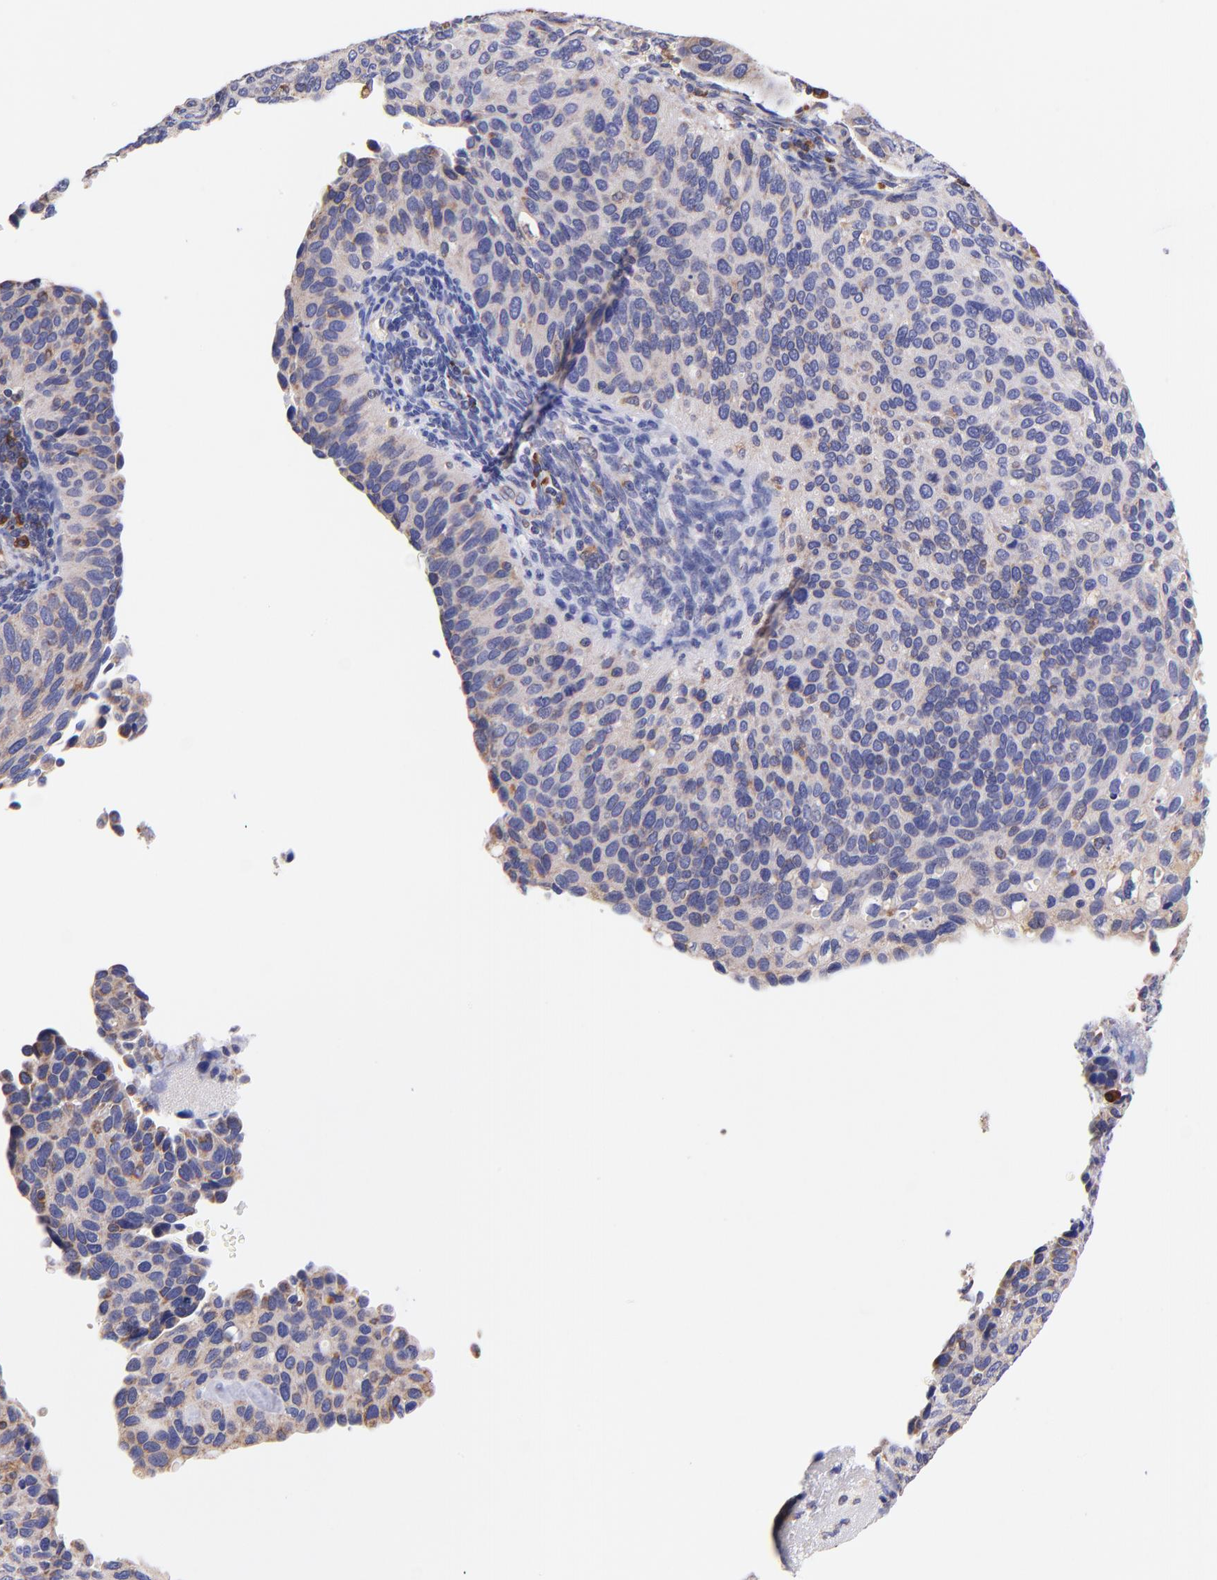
{"staining": {"intensity": "negative", "quantity": "none", "location": "none"}, "tissue": "cervical cancer", "cell_type": "Tumor cells", "image_type": "cancer", "snomed": [{"axis": "morphology", "description": "Adenocarcinoma, NOS"}, {"axis": "topography", "description": "Cervix"}], "caption": "The image displays no significant staining in tumor cells of cervical cancer (adenocarcinoma).", "gene": "PREX1", "patient": {"sex": "female", "age": 29}}